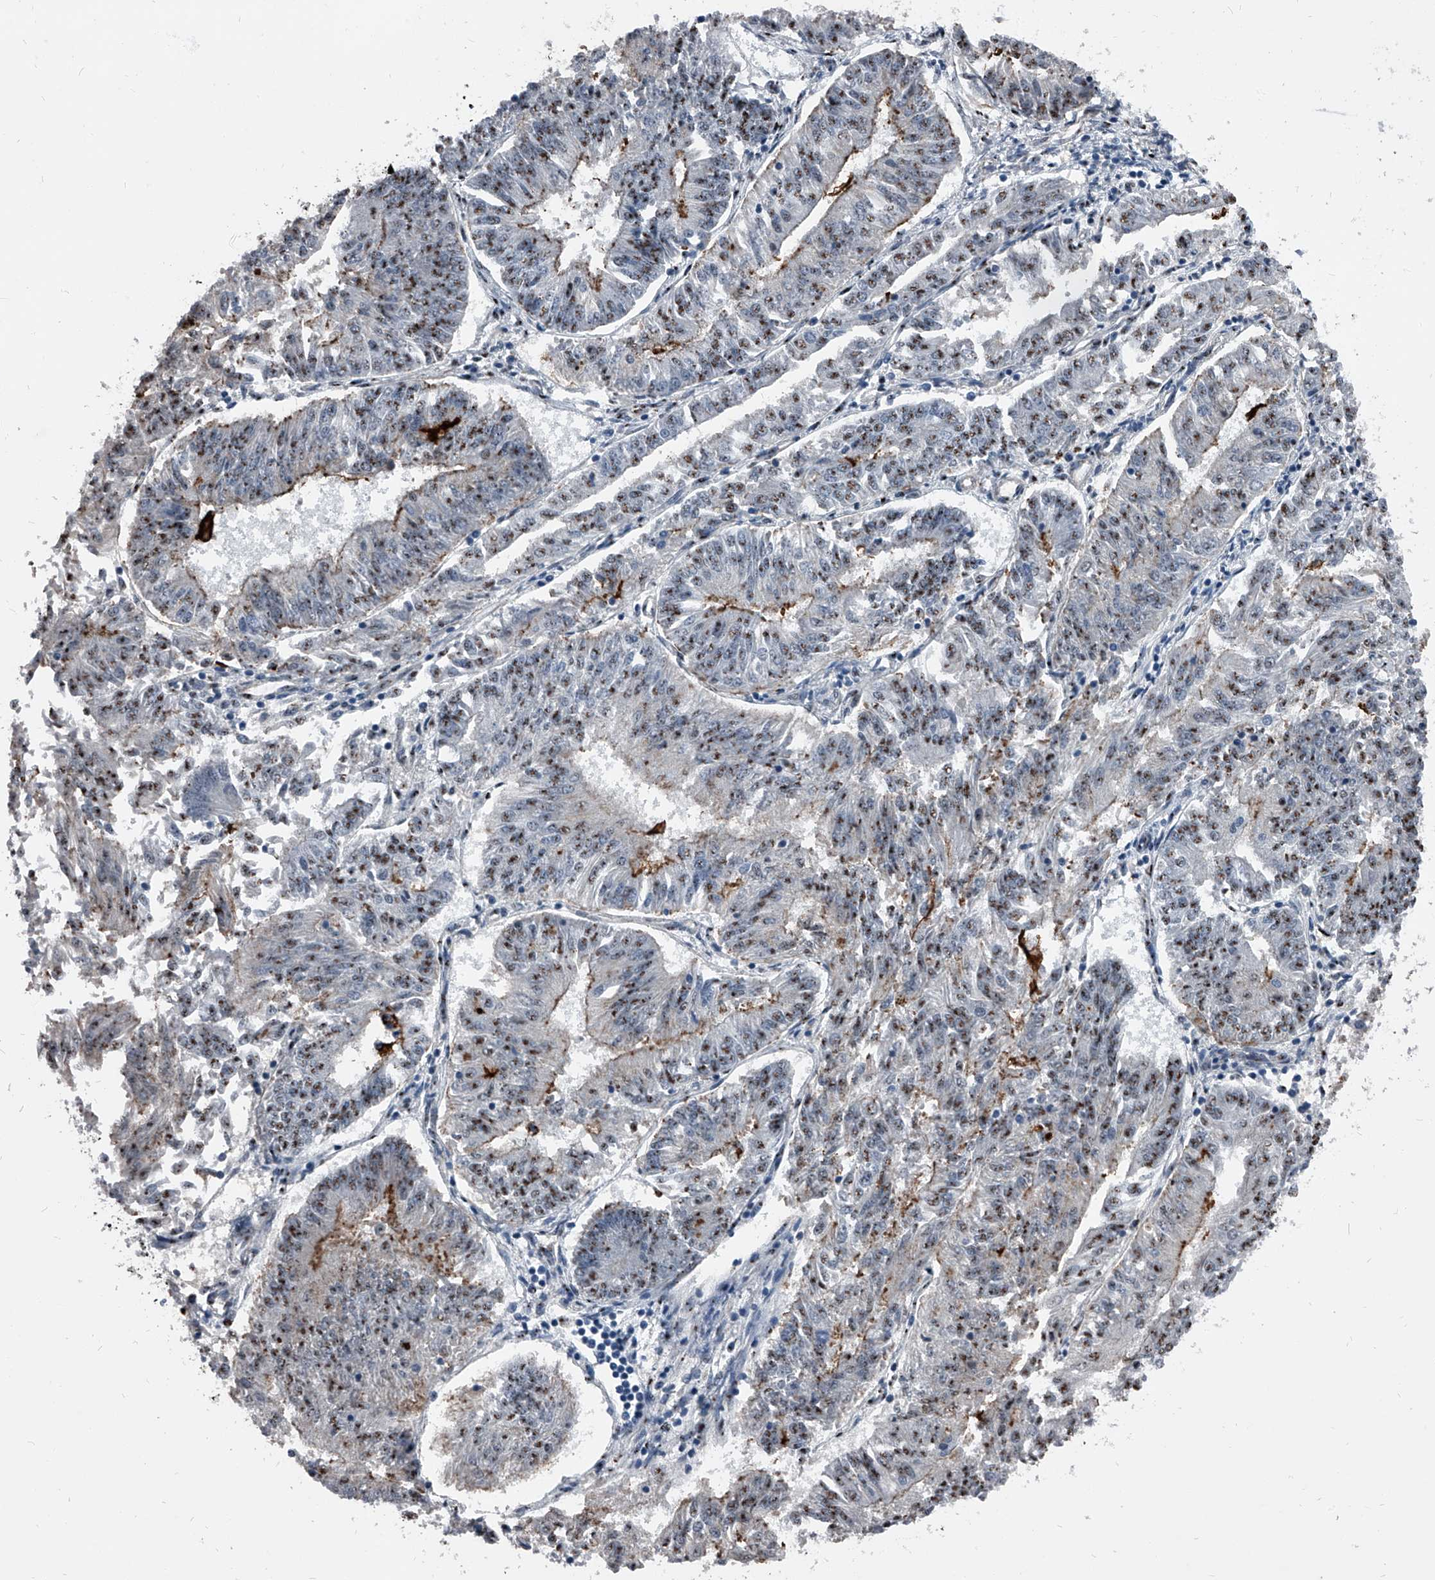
{"staining": {"intensity": "moderate", "quantity": "25%-75%", "location": "nuclear"}, "tissue": "endometrial cancer", "cell_type": "Tumor cells", "image_type": "cancer", "snomed": [{"axis": "morphology", "description": "Adenocarcinoma, NOS"}, {"axis": "topography", "description": "Endometrium"}], "caption": "Endometrial cancer (adenocarcinoma) stained with DAB (3,3'-diaminobenzidine) immunohistochemistry exhibits medium levels of moderate nuclear staining in about 25%-75% of tumor cells.", "gene": "MEN1", "patient": {"sex": "female", "age": 58}}